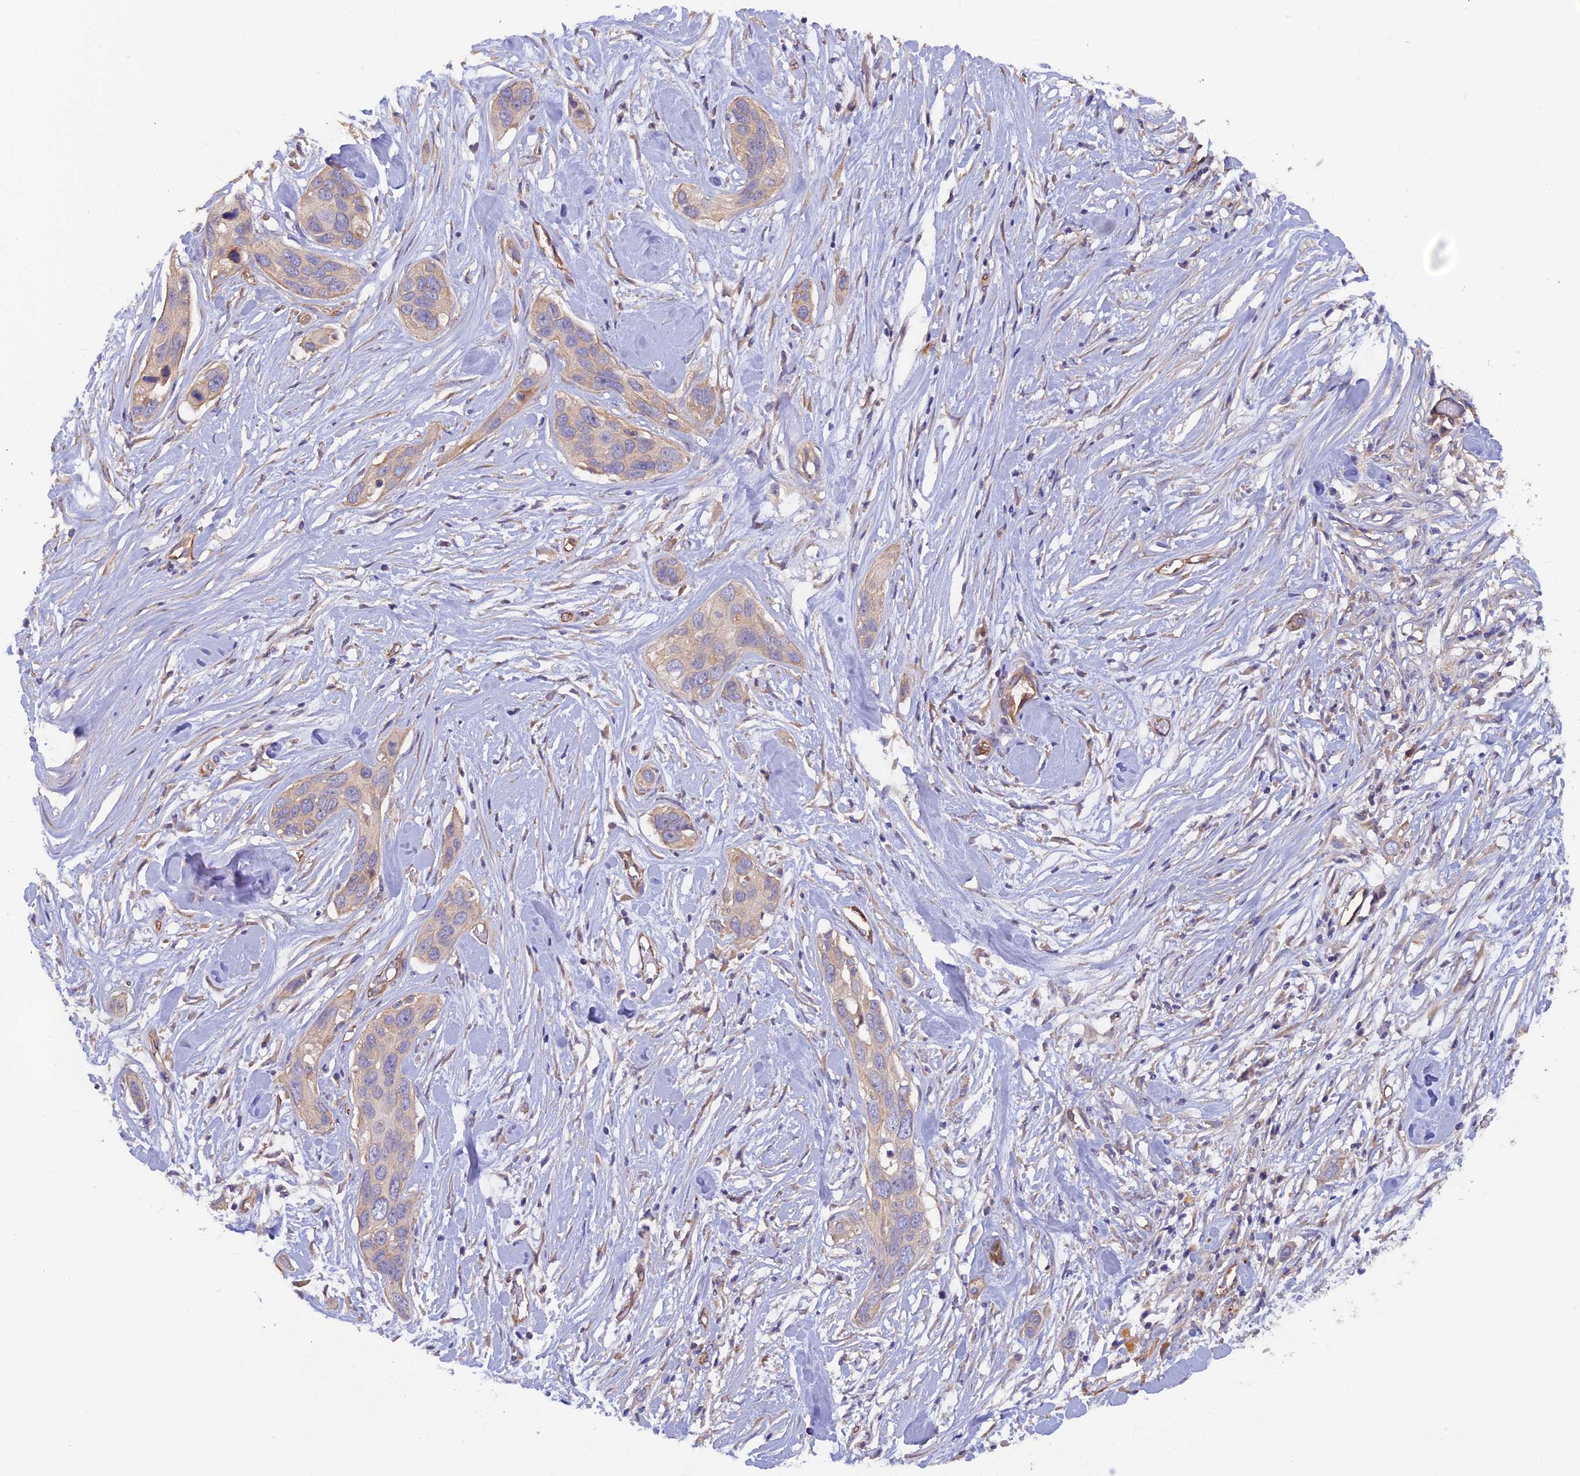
{"staining": {"intensity": "weak", "quantity": "<25%", "location": "cytoplasmic/membranous"}, "tissue": "pancreatic cancer", "cell_type": "Tumor cells", "image_type": "cancer", "snomed": [{"axis": "morphology", "description": "Adenocarcinoma, NOS"}, {"axis": "topography", "description": "Pancreas"}], "caption": "High power microscopy image of an immunohistochemistry image of pancreatic cancer, revealing no significant positivity in tumor cells.", "gene": "DUS3L", "patient": {"sex": "female", "age": 60}}